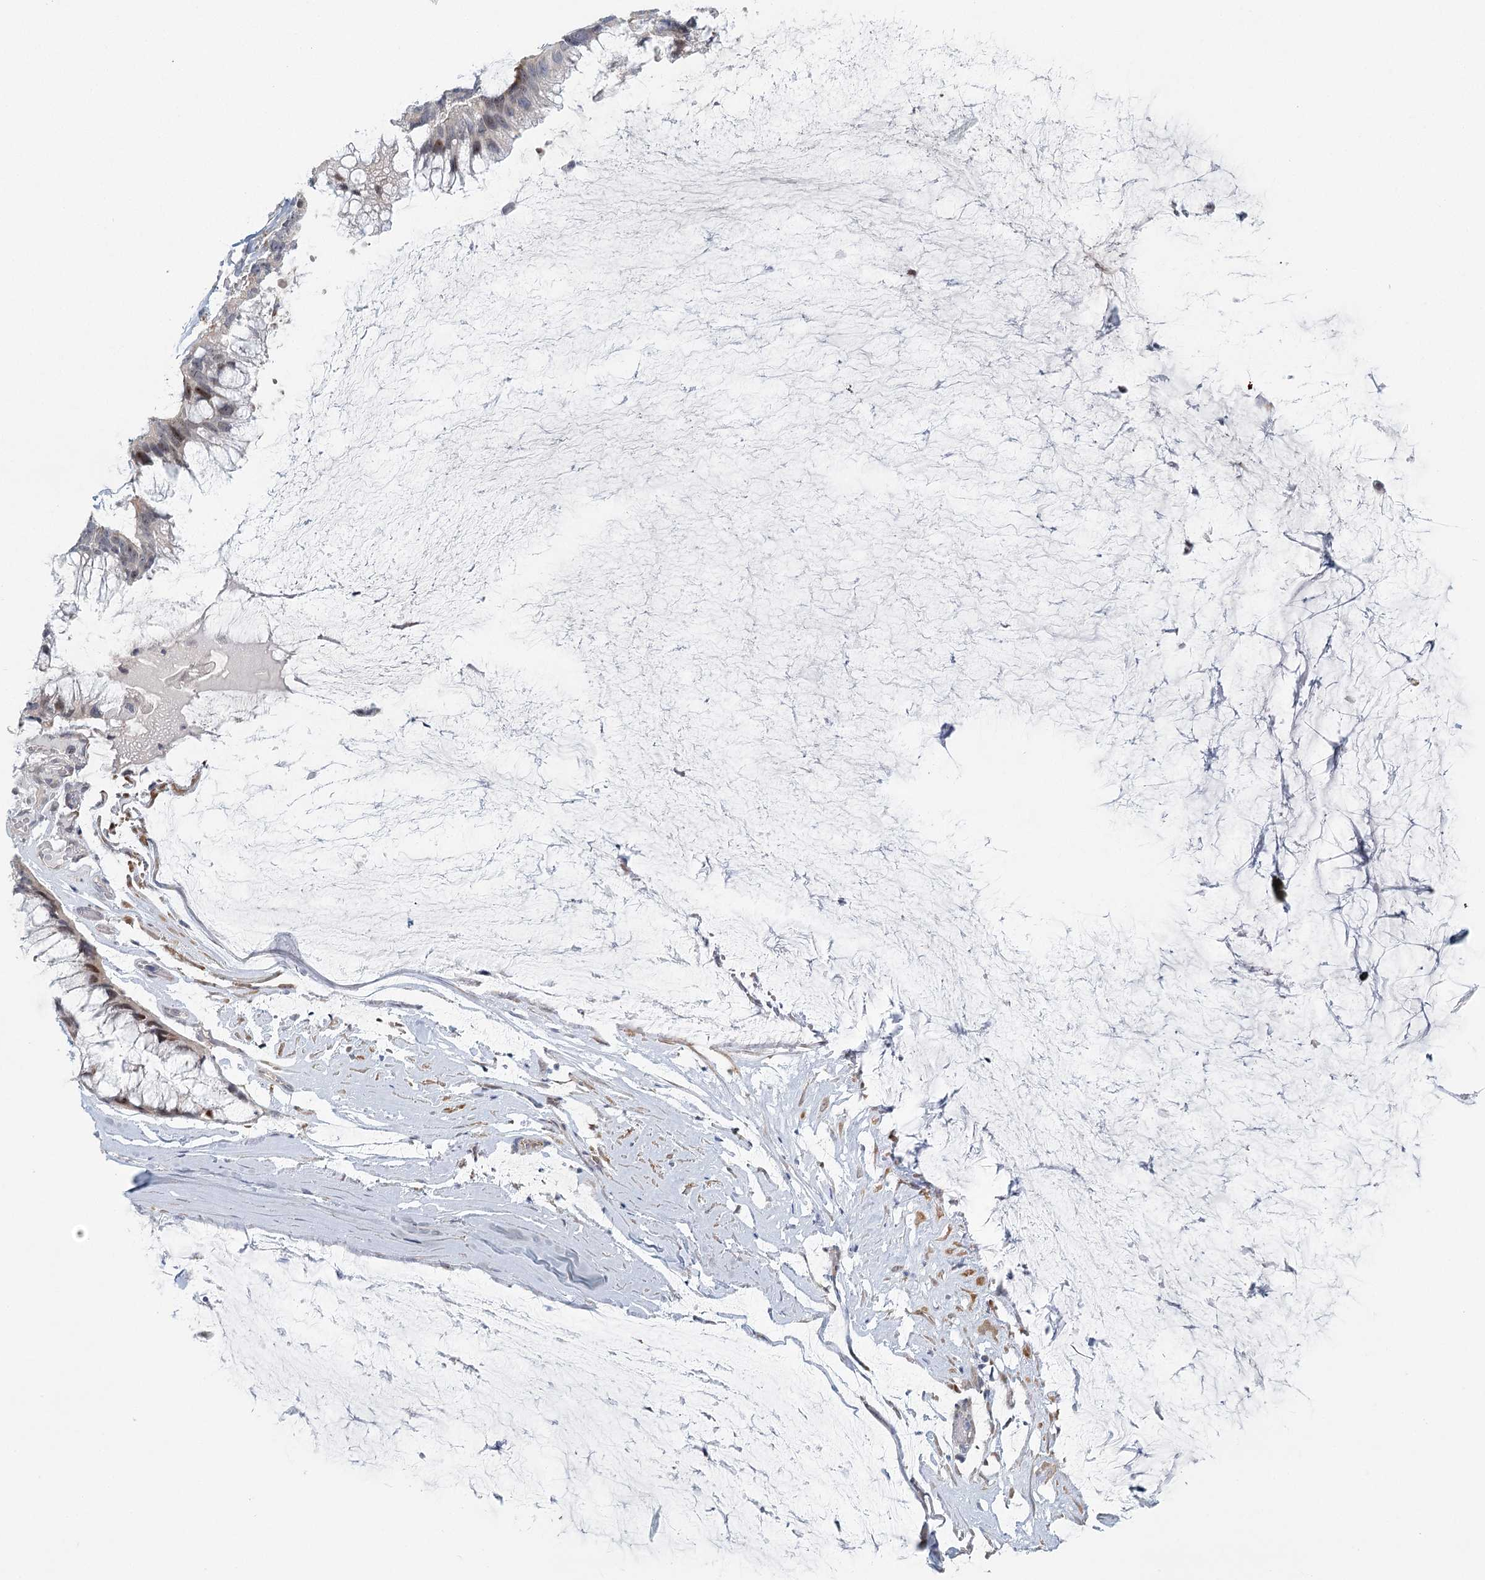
{"staining": {"intensity": "moderate", "quantity": "<25%", "location": "cytoplasmic/membranous,nuclear"}, "tissue": "ovarian cancer", "cell_type": "Tumor cells", "image_type": "cancer", "snomed": [{"axis": "morphology", "description": "Cystadenocarcinoma, mucinous, NOS"}, {"axis": "topography", "description": "Ovary"}], "caption": "There is low levels of moderate cytoplasmic/membranous and nuclear staining in tumor cells of ovarian cancer, as demonstrated by immunohistochemical staining (brown color).", "gene": "FAM110C", "patient": {"sex": "female", "age": 39}}